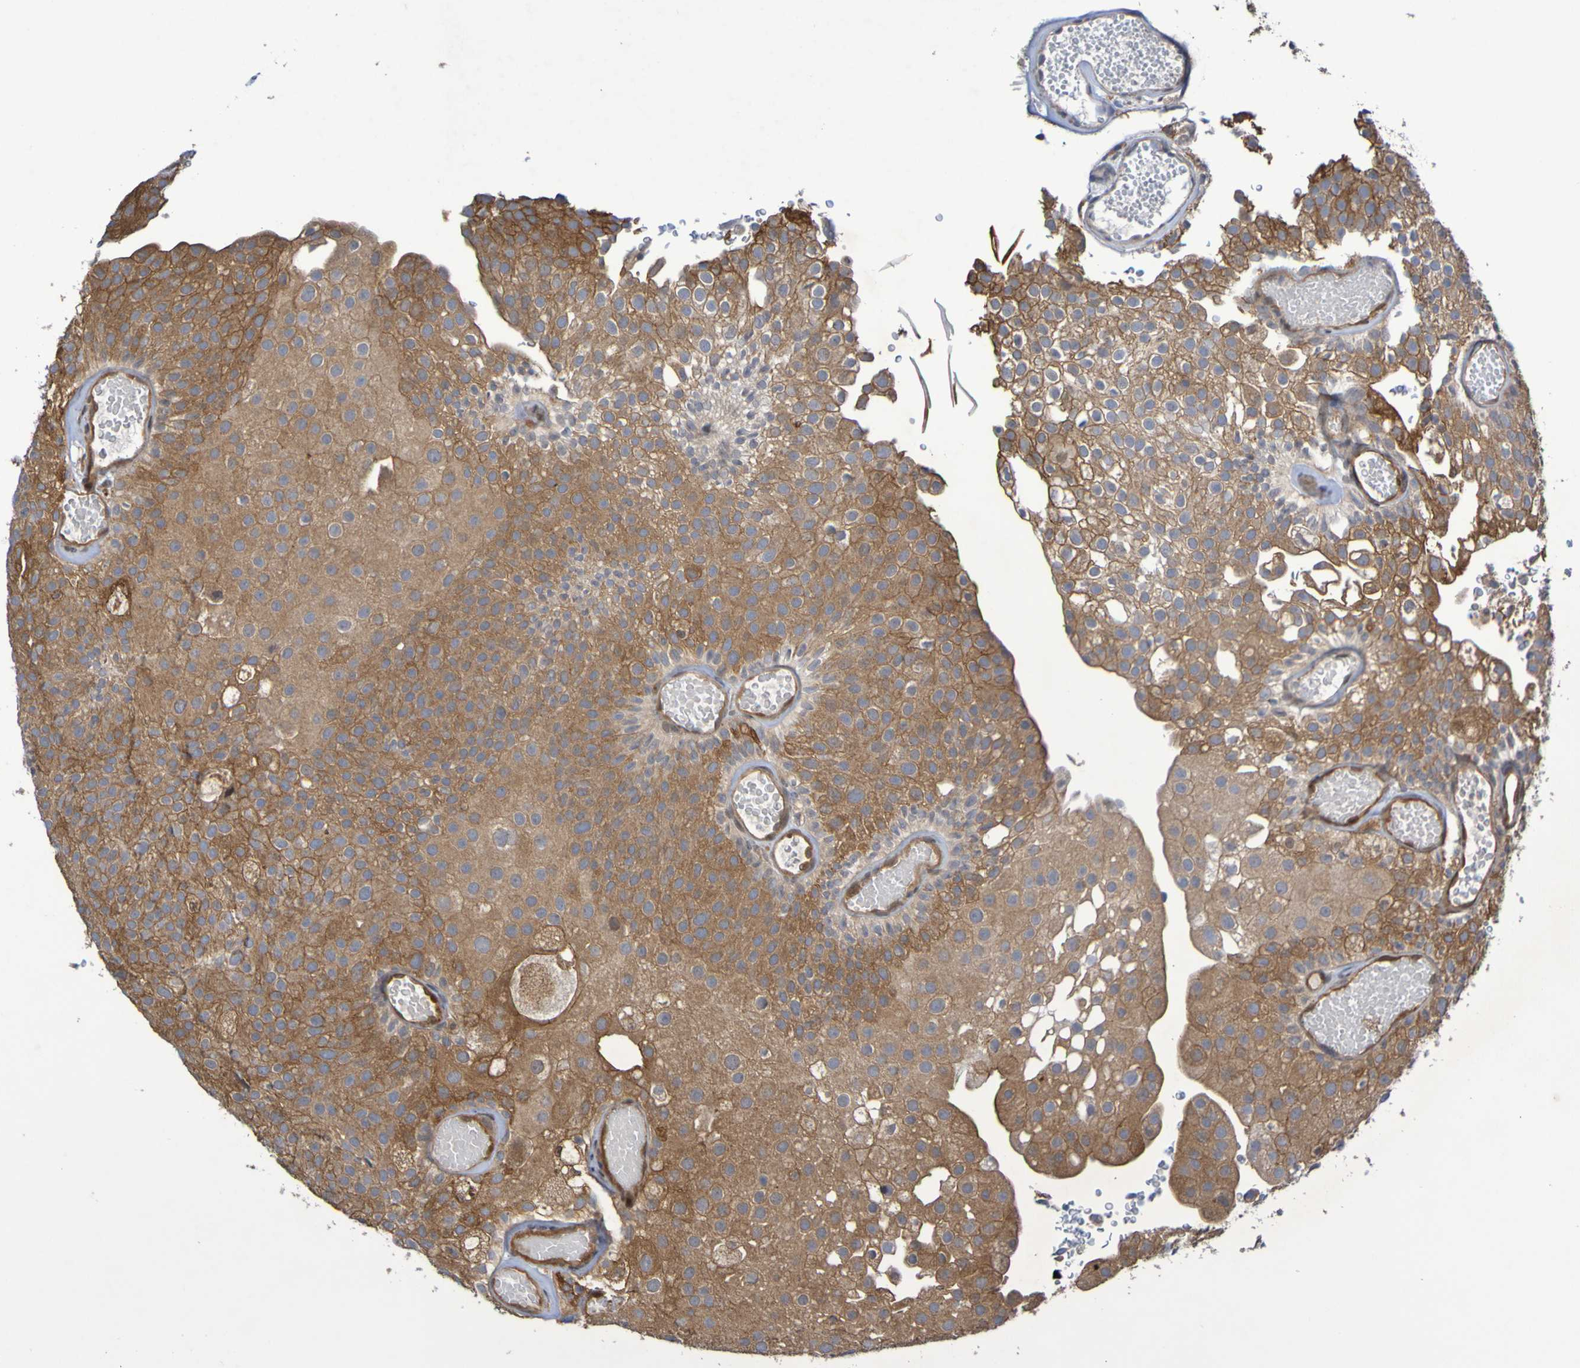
{"staining": {"intensity": "moderate", "quantity": ">75%", "location": "cytoplasmic/membranous"}, "tissue": "urothelial cancer", "cell_type": "Tumor cells", "image_type": "cancer", "snomed": [{"axis": "morphology", "description": "Urothelial carcinoma, Low grade"}, {"axis": "topography", "description": "Urinary bladder"}], "caption": "Immunohistochemistry (IHC) staining of urothelial cancer, which exhibits medium levels of moderate cytoplasmic/membranous positivity in about >75% of tumor cells indicating moderate cytoplasmic/membranous protein expression. The staining was performed using DAB (3,3'-diaminobenzidine) (brown) for protein detection and nuclei were counterstained in hematoxylin (blue).", "gene": "SERPINB6", "patient": {"sex": "male", "age": 78}}